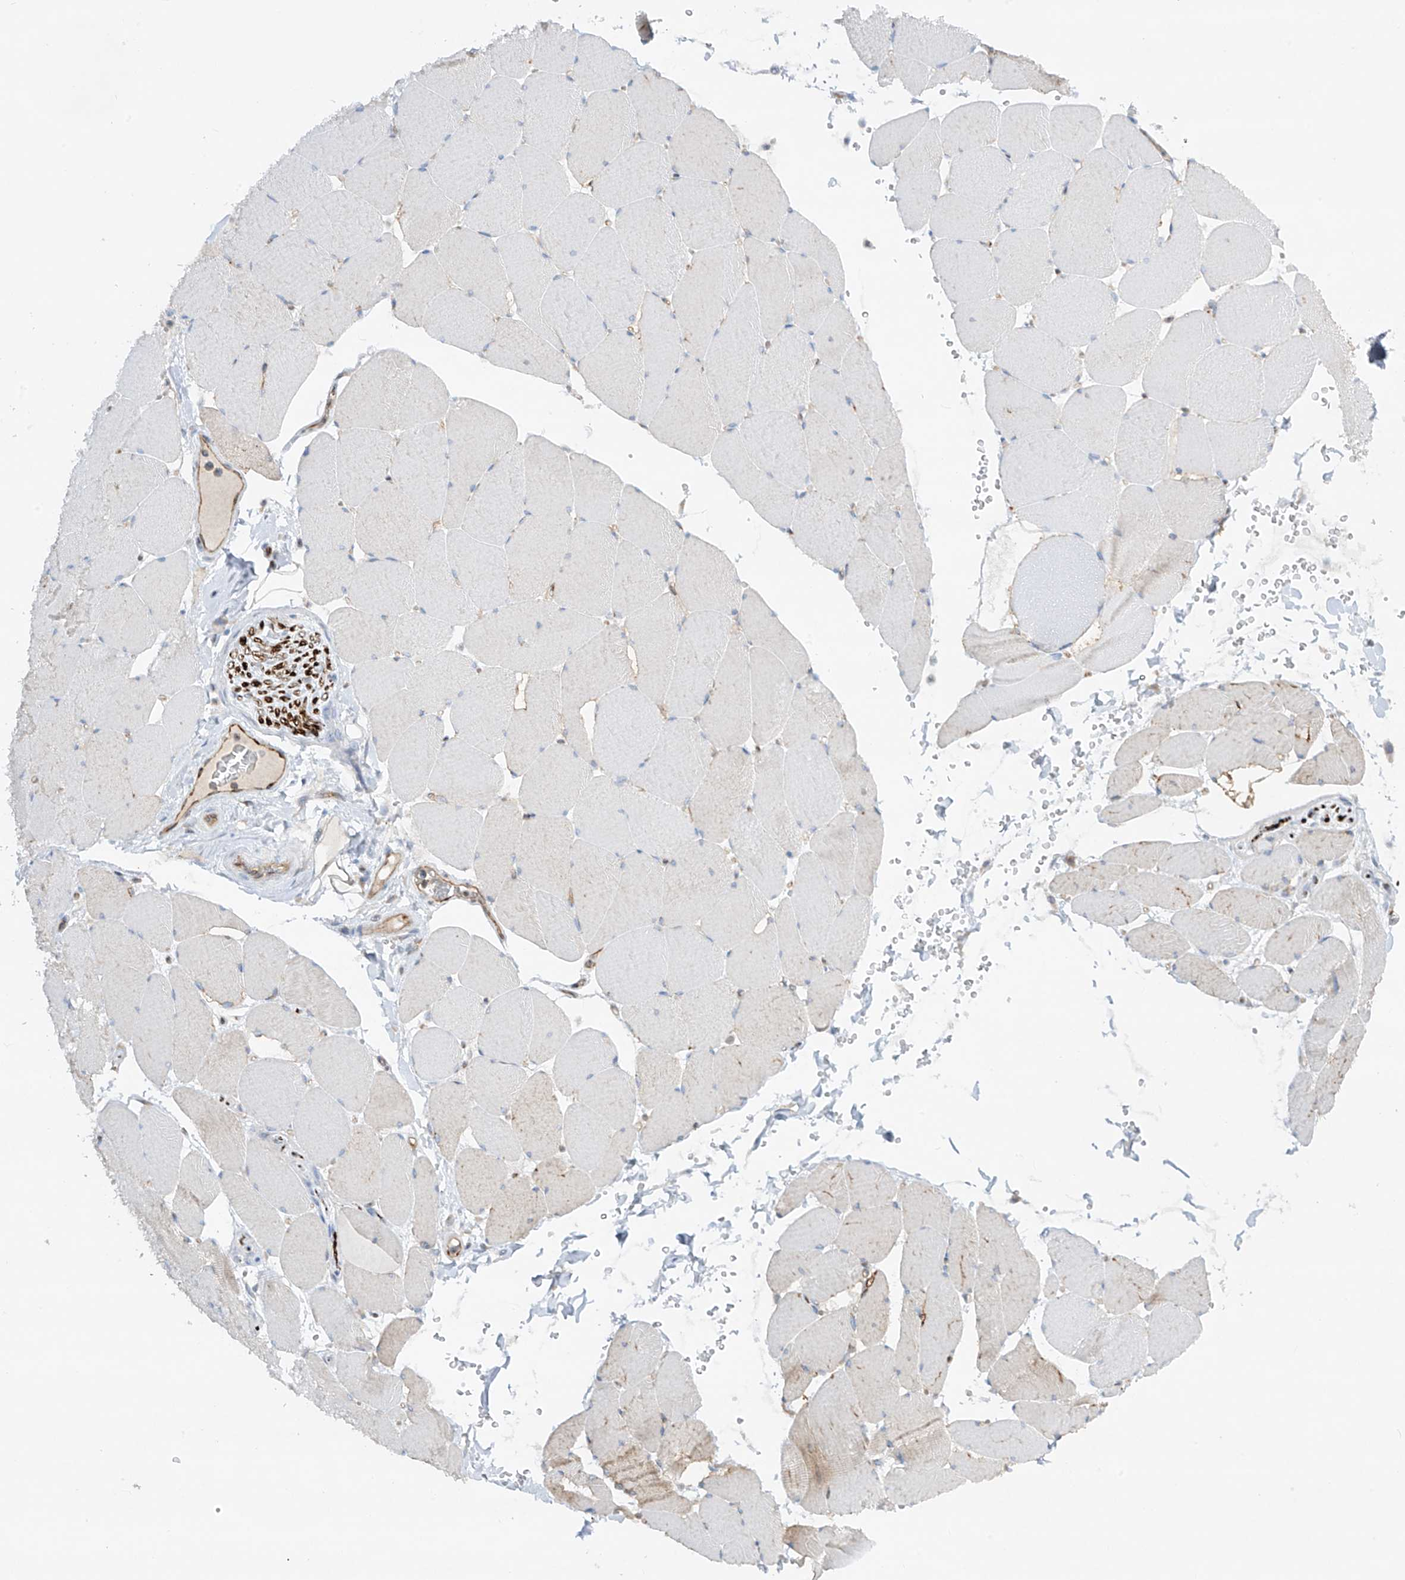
{"staining": {"intensity": "negative", "quantity": "none", "location": "none"}, "tissue": "skeletal muscle", "cell_type": "Myocytes", "image_type": "normal", "snomed": [{"axis": "morphology", "description": "Normal tissue, NOS"}, {"axis": "topography", "description": "Skeletal muscle"}, {"axis": "topography", "description": "Head-Neck"}], "caption": "The immunohistochemistry photomicrograph has no significant positivity in myocytes of skeletal muscle. (DAB immunohistochemistry (IHC), high magnification).", "gene": "HLA", "patient": {"sex": "male", "age": 66}}